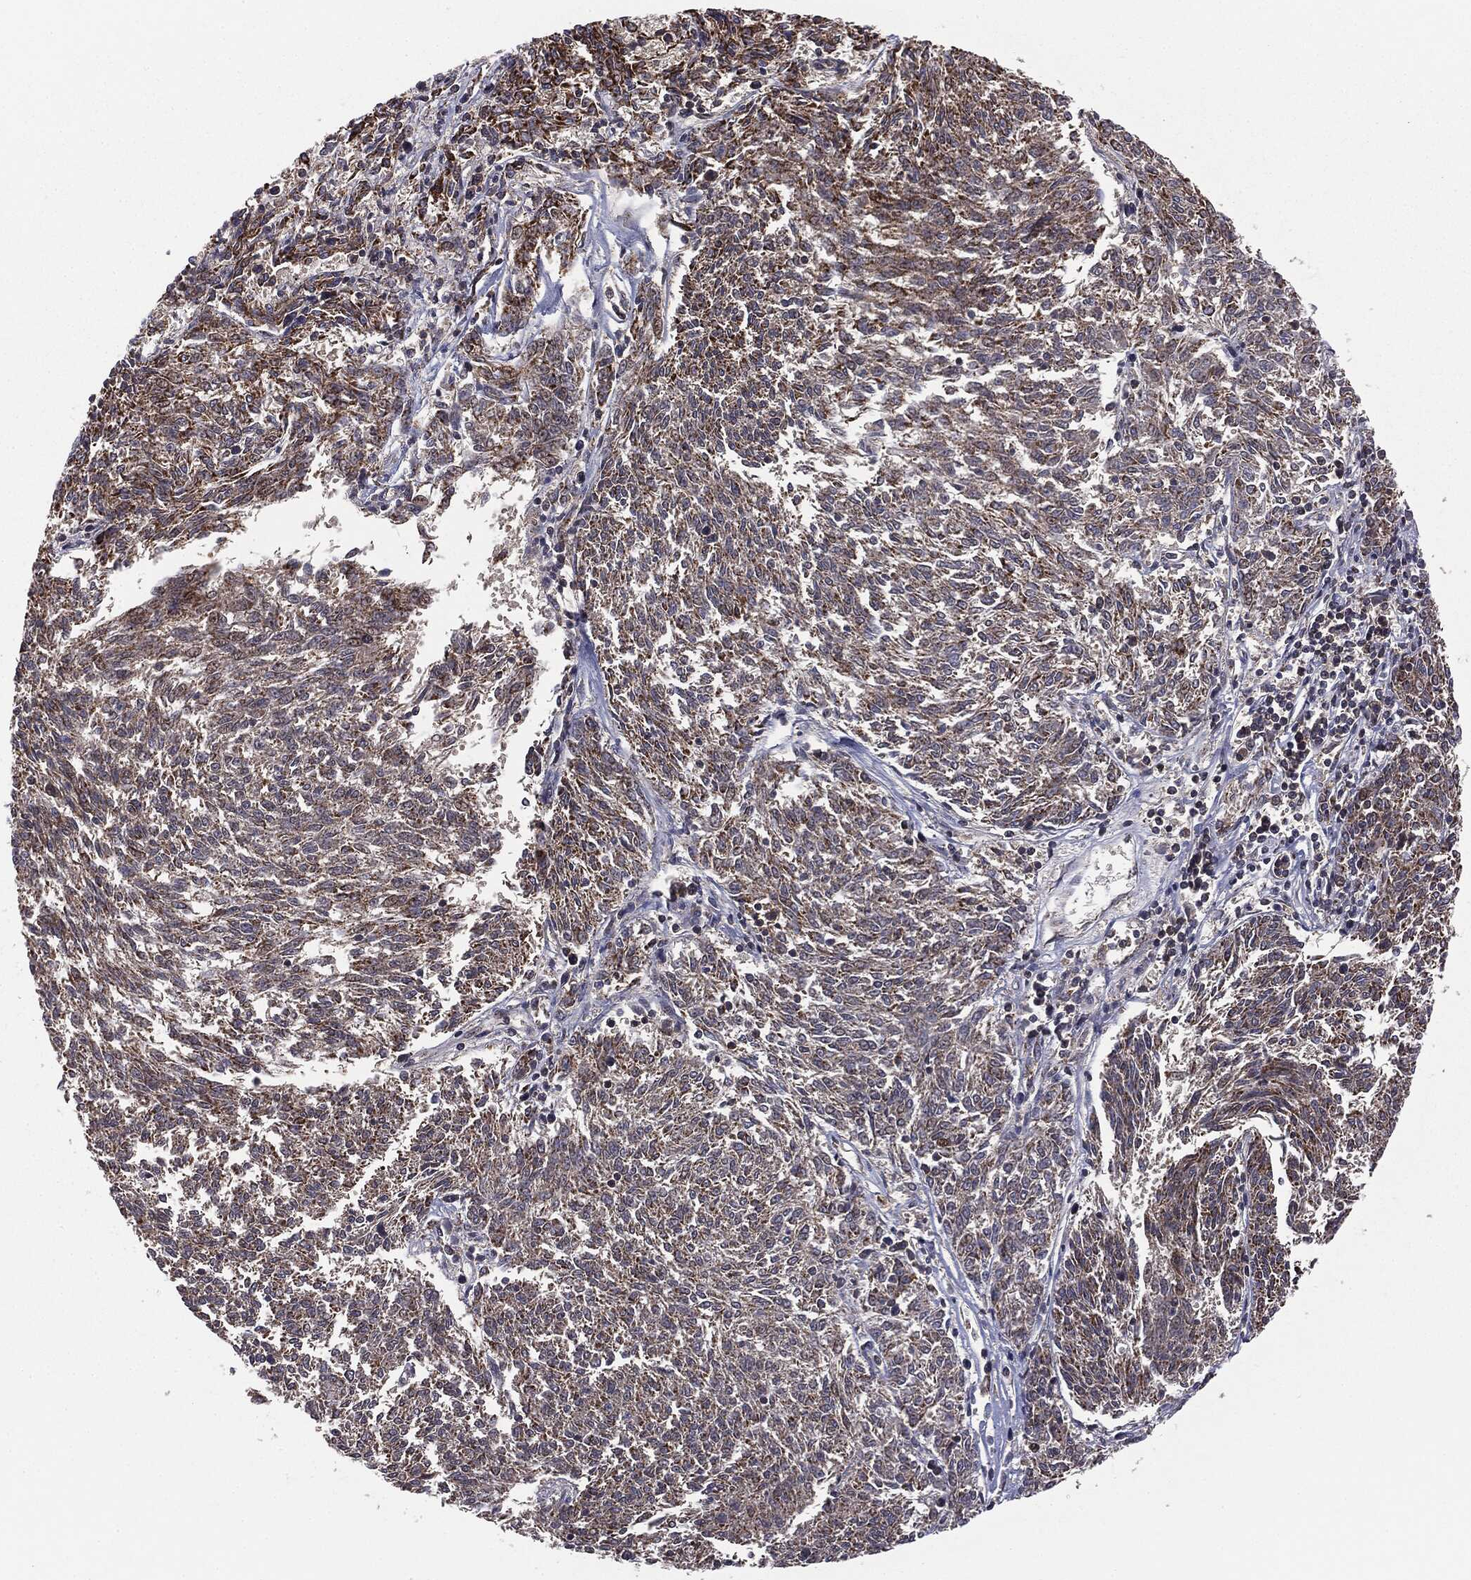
{"staining": {"intensity": "moderate", "quantity": ">75%", "location": "cytoplasmic/membranous"}, "tissue": "melanoma", "cell_type": "Tumor cells", "image_type": "cancer", "snomed": [{"axis": "morphology", "description": "Malignant melanoma, NOS"}, {"axis": "topography", "description": "Skin"}], "caption": "High-magnification brightfield microscopy of malignant melanoma stained with DAB (3,3'-diaminobenzidine) (brown) and counterstained with hematoxylin (blue). tumor cells exhibit moderate cytoplasmic/membranous staining is present in approximately>75% of cells.", "gene": "MTOR", "patient": {"sex": "female", "age": 72}}